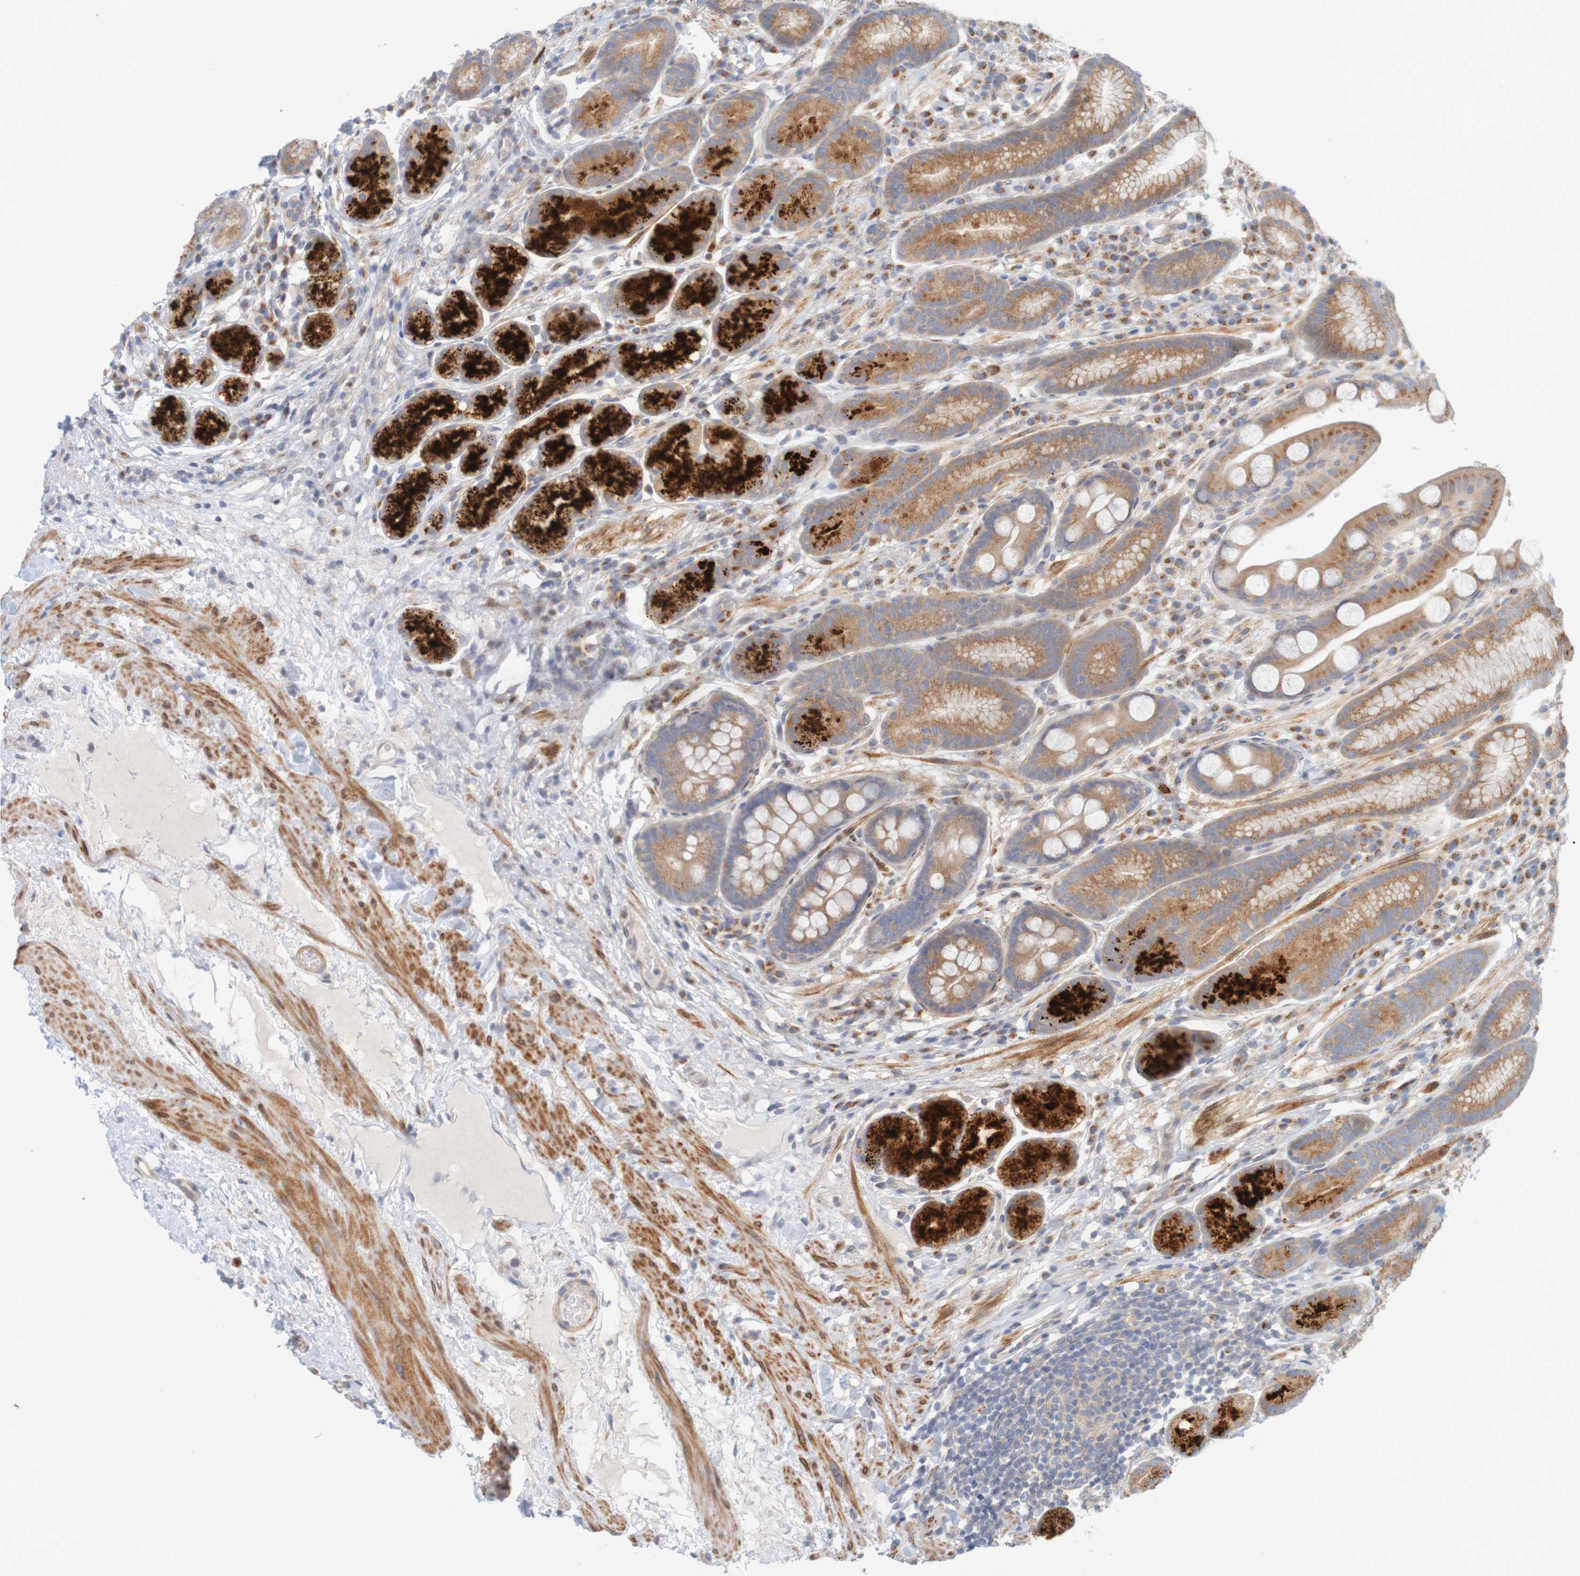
{"staining": {"intensity": "strong", "quantity": "<25%", "location": "cytoplasmic/membranous"}, "tissue": "stomach", "cell_type": "Glandular cells", "image_type": "normal", "snomed": [{"axis": "morphology", "description": "Normal tissue, NOS"}, {"axis": "topography", "description": "Stomach, lower"}], "caption": "A micrograph showing strong cytoplasmic/membranous staining in approximately <25% of glandular cells in normal stomach, as visualized by brown immunohistochemical staining.", "gene": "KRT23", "patient": {"sex": "male", "age": 52}}